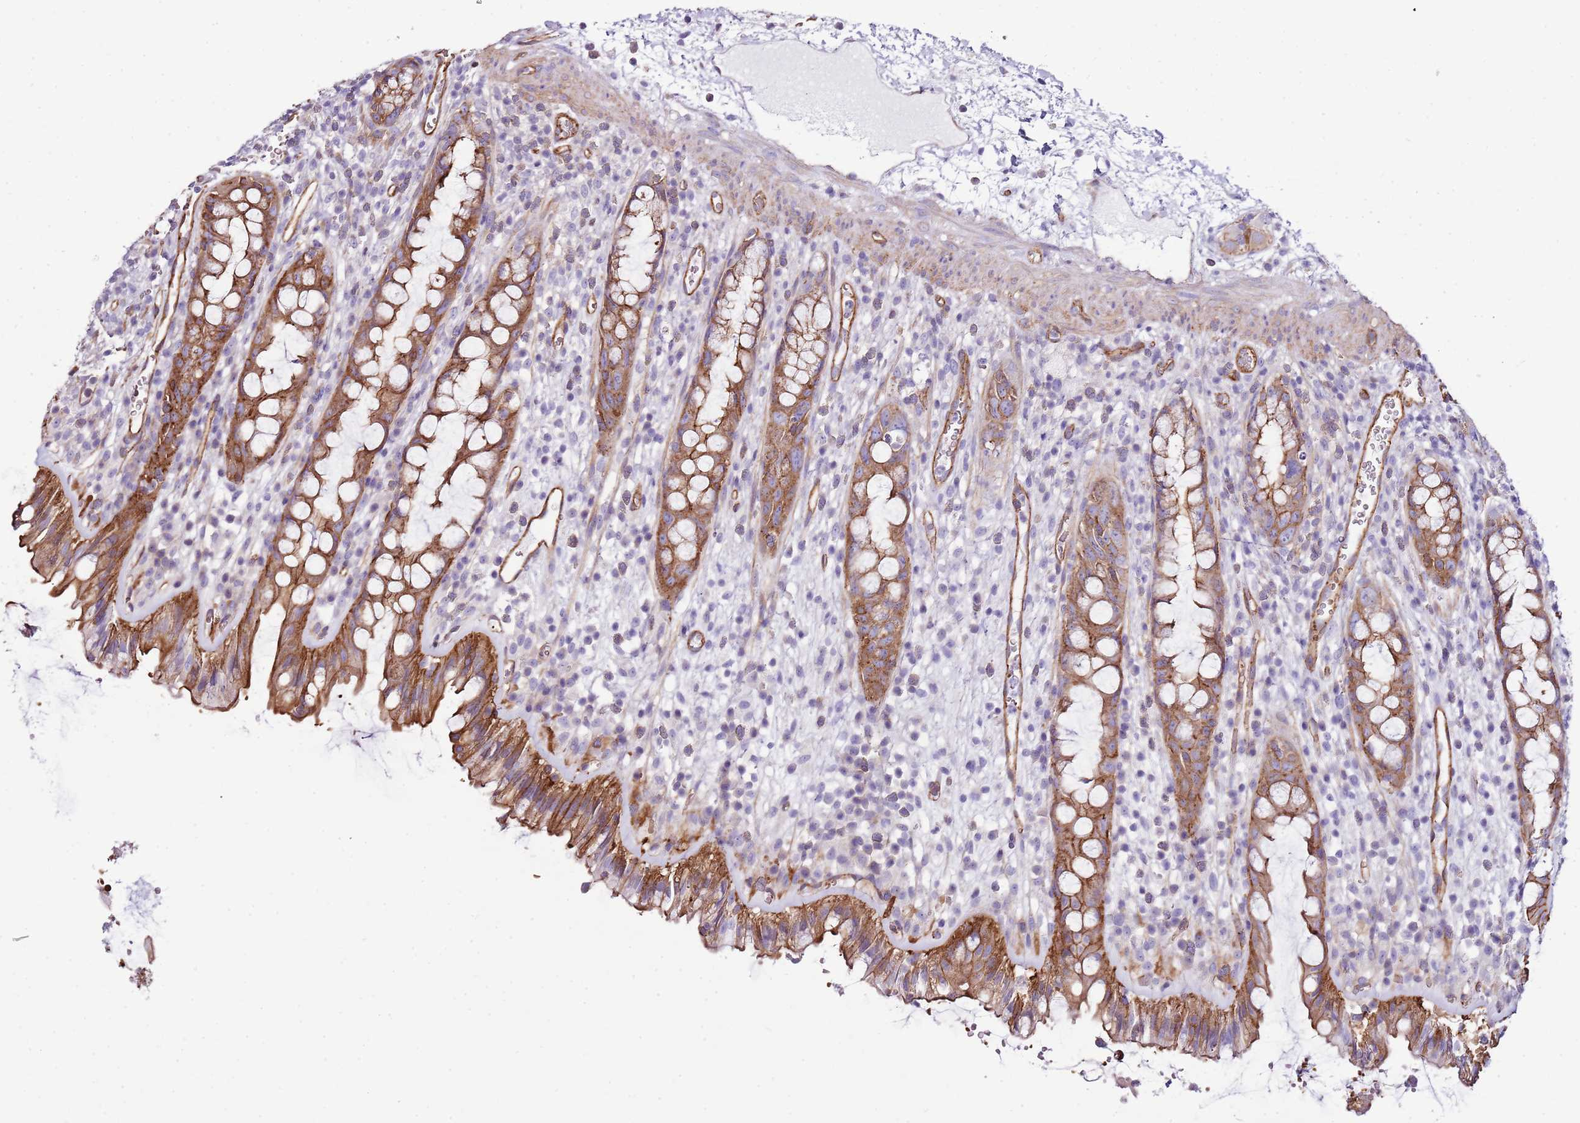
{"staining": {"intensity": "moderate", "quantity": ">75%", "location": "cytoplasmic/membranous"}, "tissue": "rectum", "cell_type": "Glandular cells", "image_type": "normal", "snomed": [{"axis": "morphology", "description": "Normal tissue, NOS"}, {"axis": "topography", "description": "Rectum"}], "caption": "Moderate cytoplasmic/membranous protein staining is appreciated in approximately >75% of glandular cells in rectum.", "gene": "GFRAL", "patient": {"sex": "female", "age": 57}}